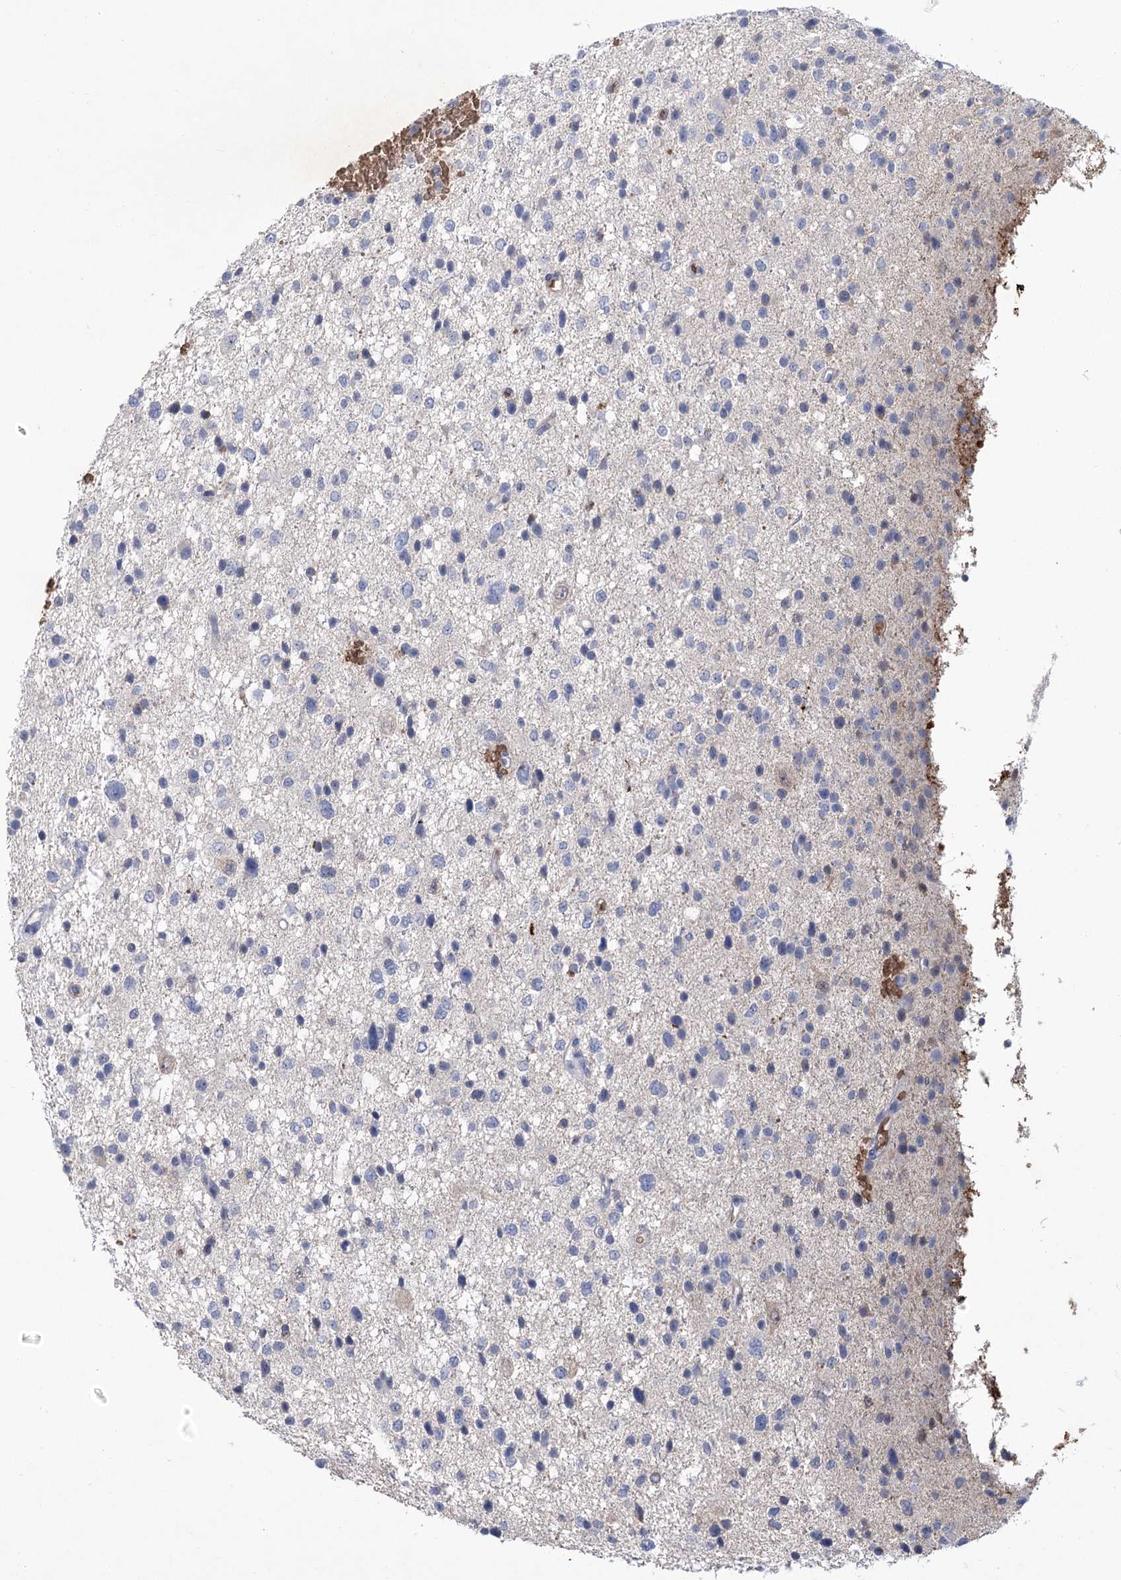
{"staining": {"intensity": "negative", "quantity": "none", "location": "none"}, "tissue": "glioma", "cell_type": "Tumor cells", "image_type": "cancer", "snomed": [{"axis": "morphology", "description": "Glioma, malignant, Low grade"}, {"axis": "topography", "description": "Brain"}], "caption": "Immunohistochemistry (IHC) image of neoplastic tissue: malignant glioma (low-grade) stained with DAB exhibits no significant protein expression in tumor cells.", "gene": "HBA1", "patient": {"sex": "female", "age": 37}}